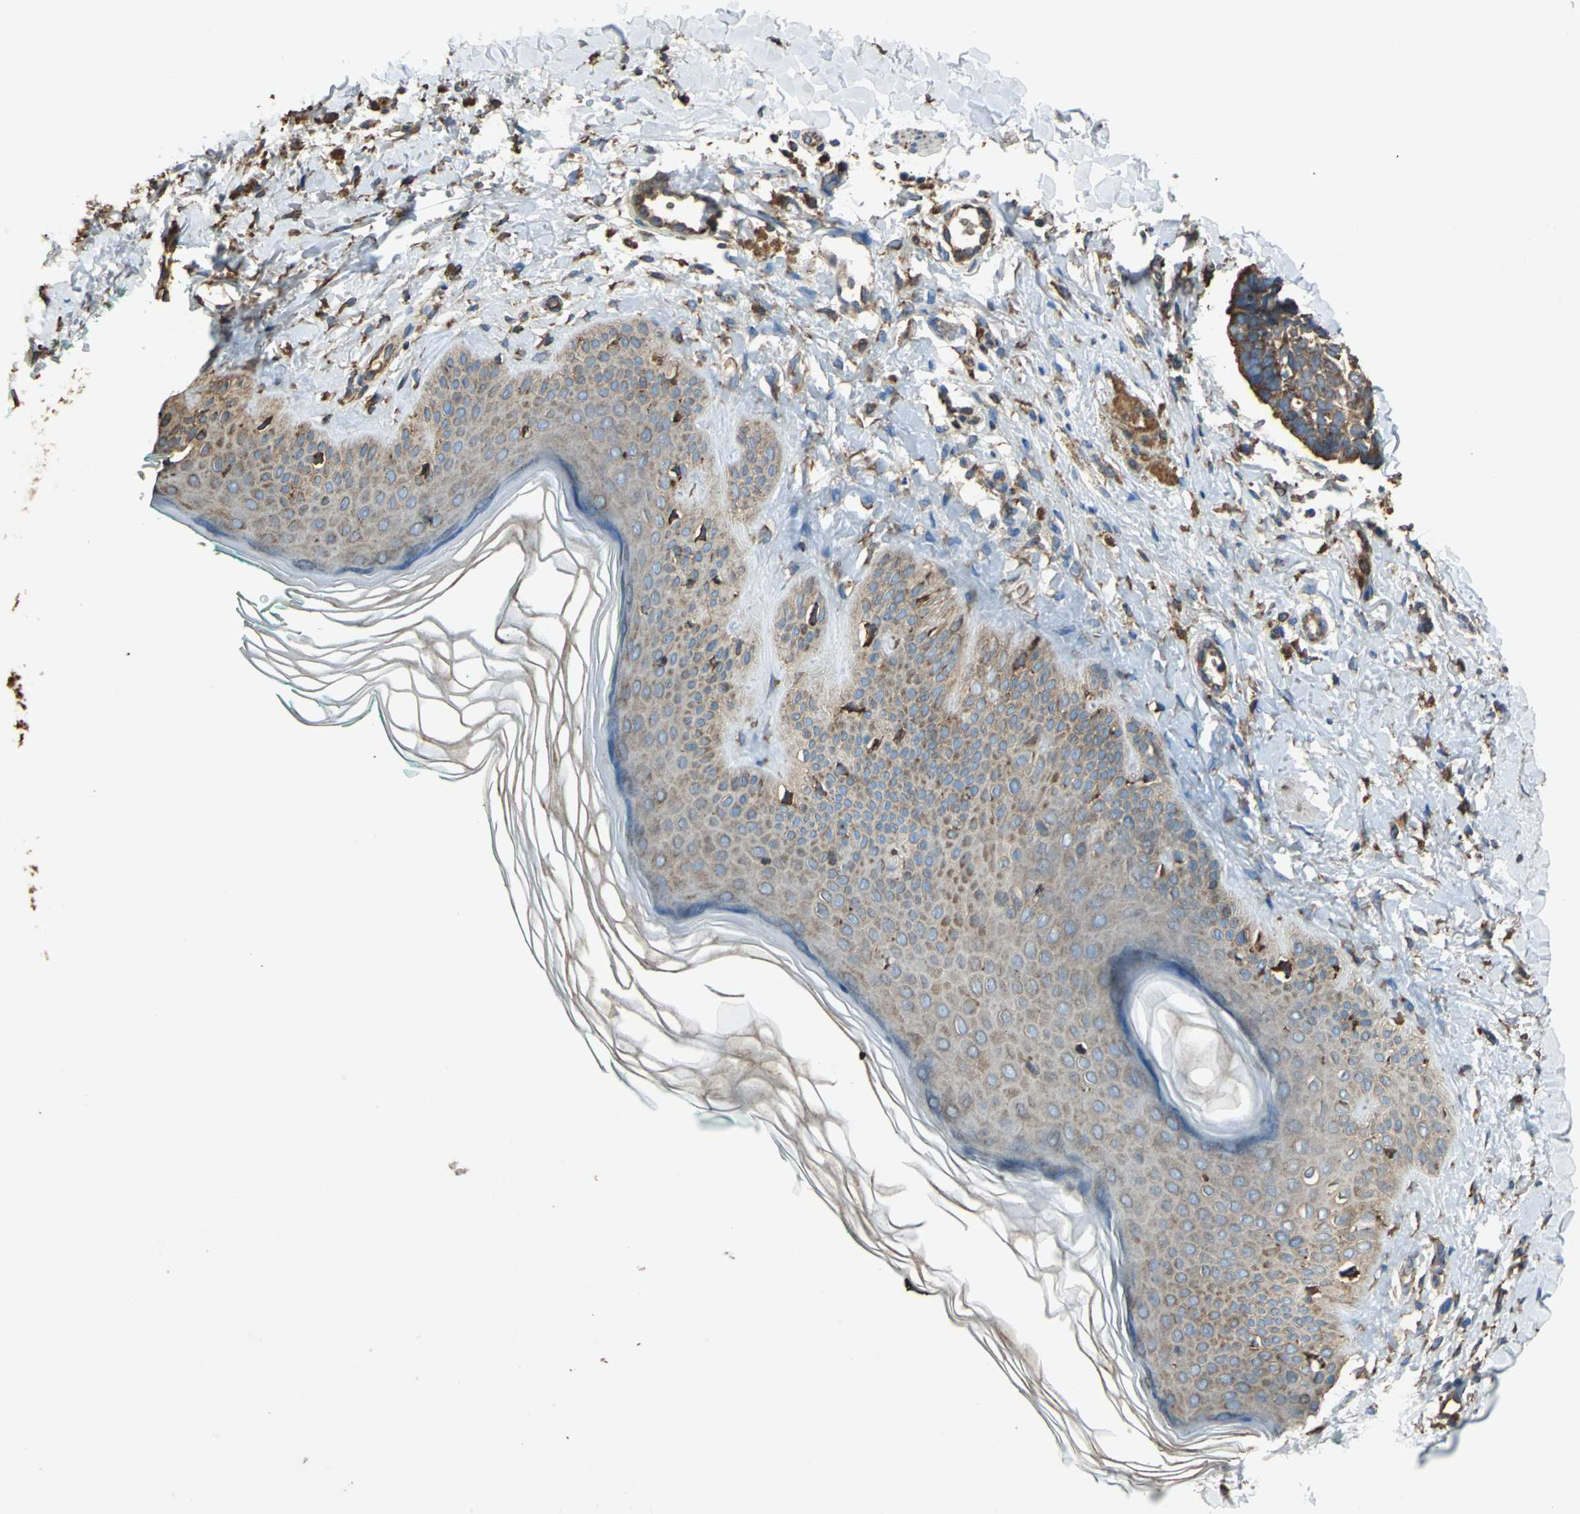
{"staining": {"intensity": "strong", "quantity": ">75%", "location": "cytoplasmic/membranous"}, "tissue": "skin", "cell_type": "Fibroblasts", "image_type": "normal", "snomed": [{"axis": "morphology", "description": "Normal tissue, NOS"}, {"axis": "topography", "description": "Skin"}], "caption": "This is an image of IHC staining of benign skin, which shows strong expression in the cytoplasmic/membranous of fibroblasts.", "gene": "GPANK1", "patient": {"sex": "male", "age": 71}}